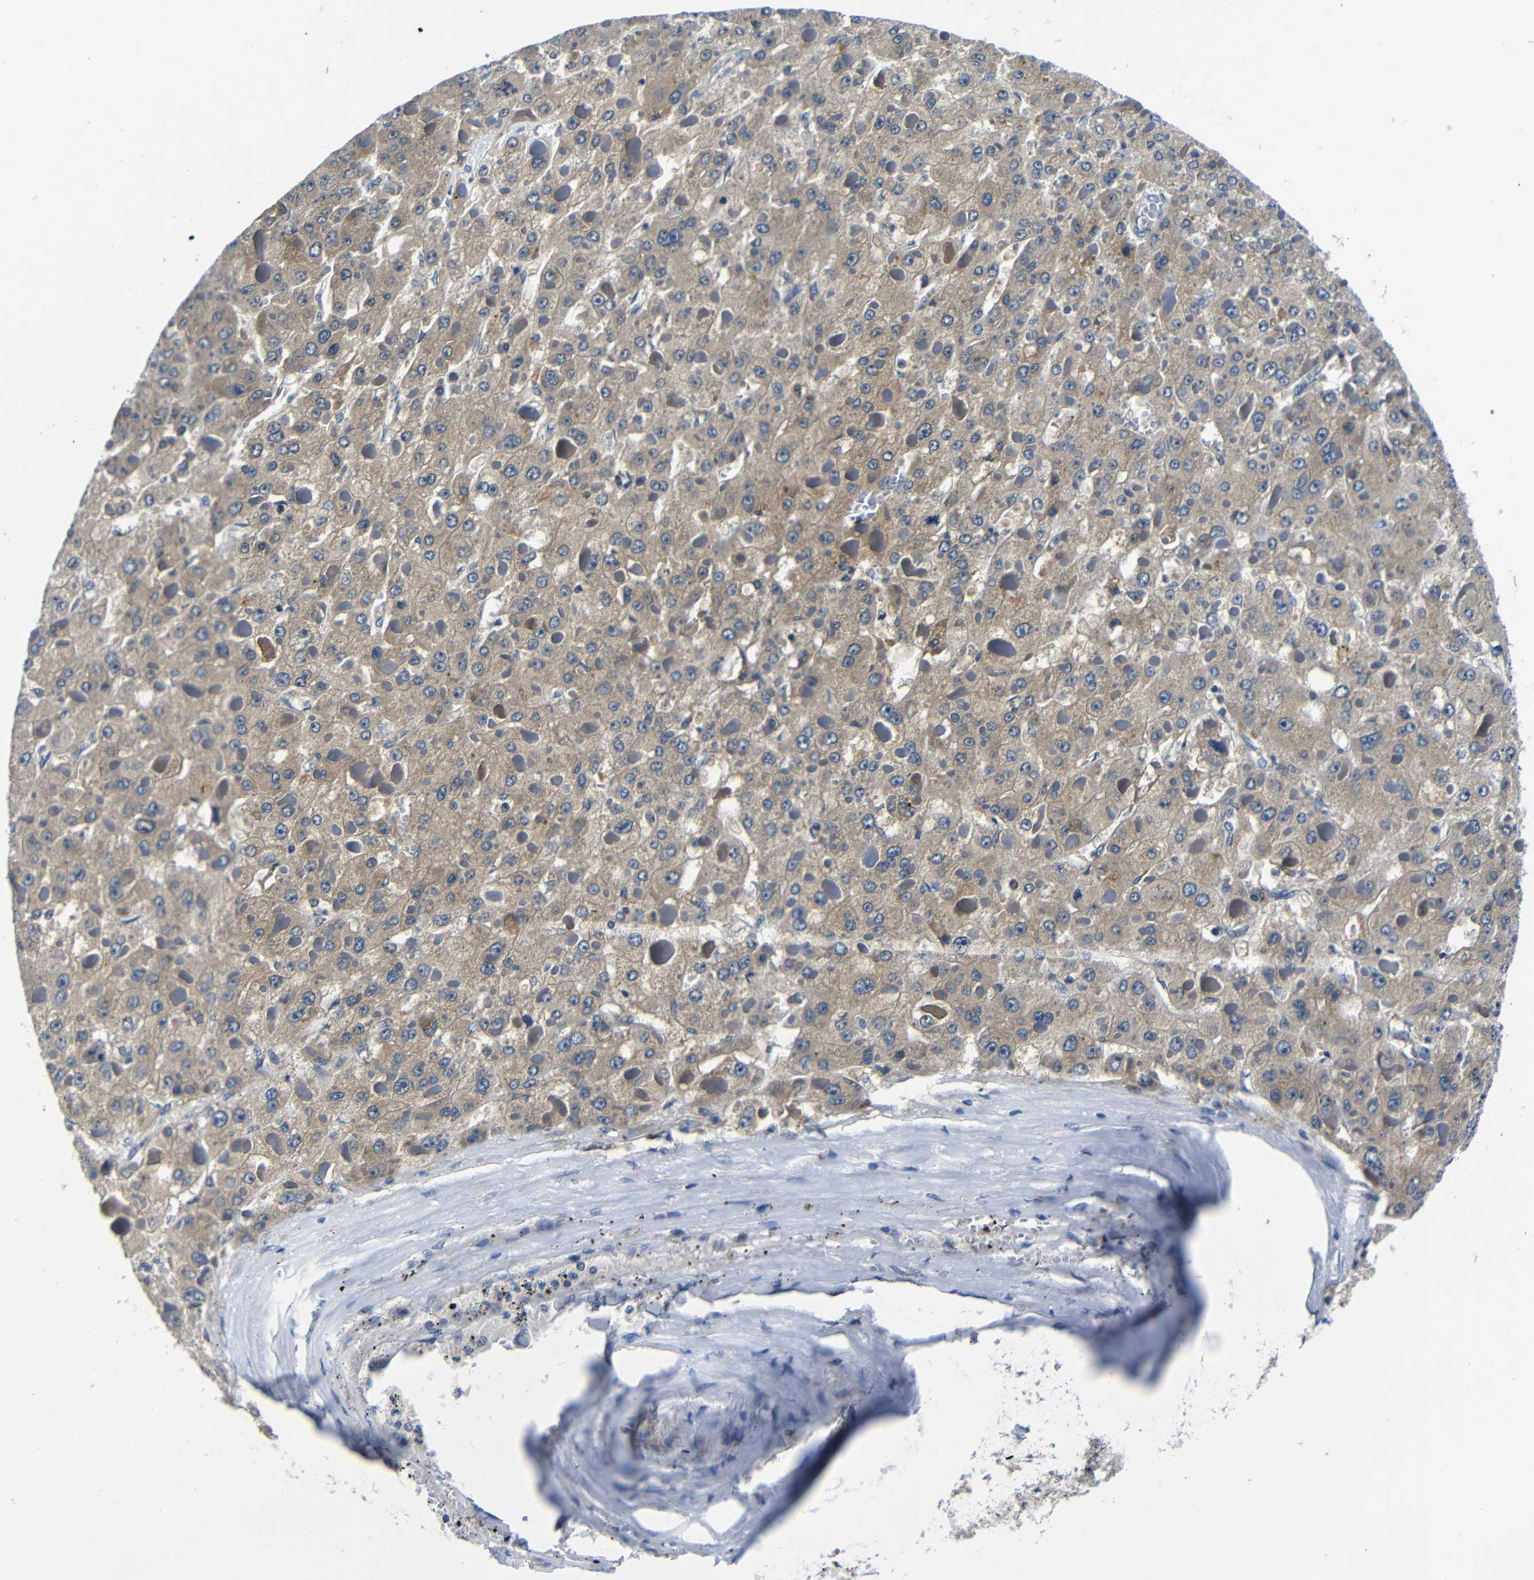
{"staining": {"intensity": "weak", "quantity": ">75%", "location": "cytoplasmic/membranous"}, "tissue": "liver cancer", "cell_type": "Tumor cells", "image_type": "cancer", "snomed": [{"axis": "morphology", "description": "Carcinoma, Hepatocellular, NOS"}, {"axis": "topography", "description": "Liver"}], "caption": "A high-resolution histopathology image shows IHC staining of hepatocellular carcinoma (liver), which displays weak cytoplasmic/membranous staining in about >75% of tumor cells.", "gene": "FKBP14", "patient": {"sex": "female", "age": 73}}